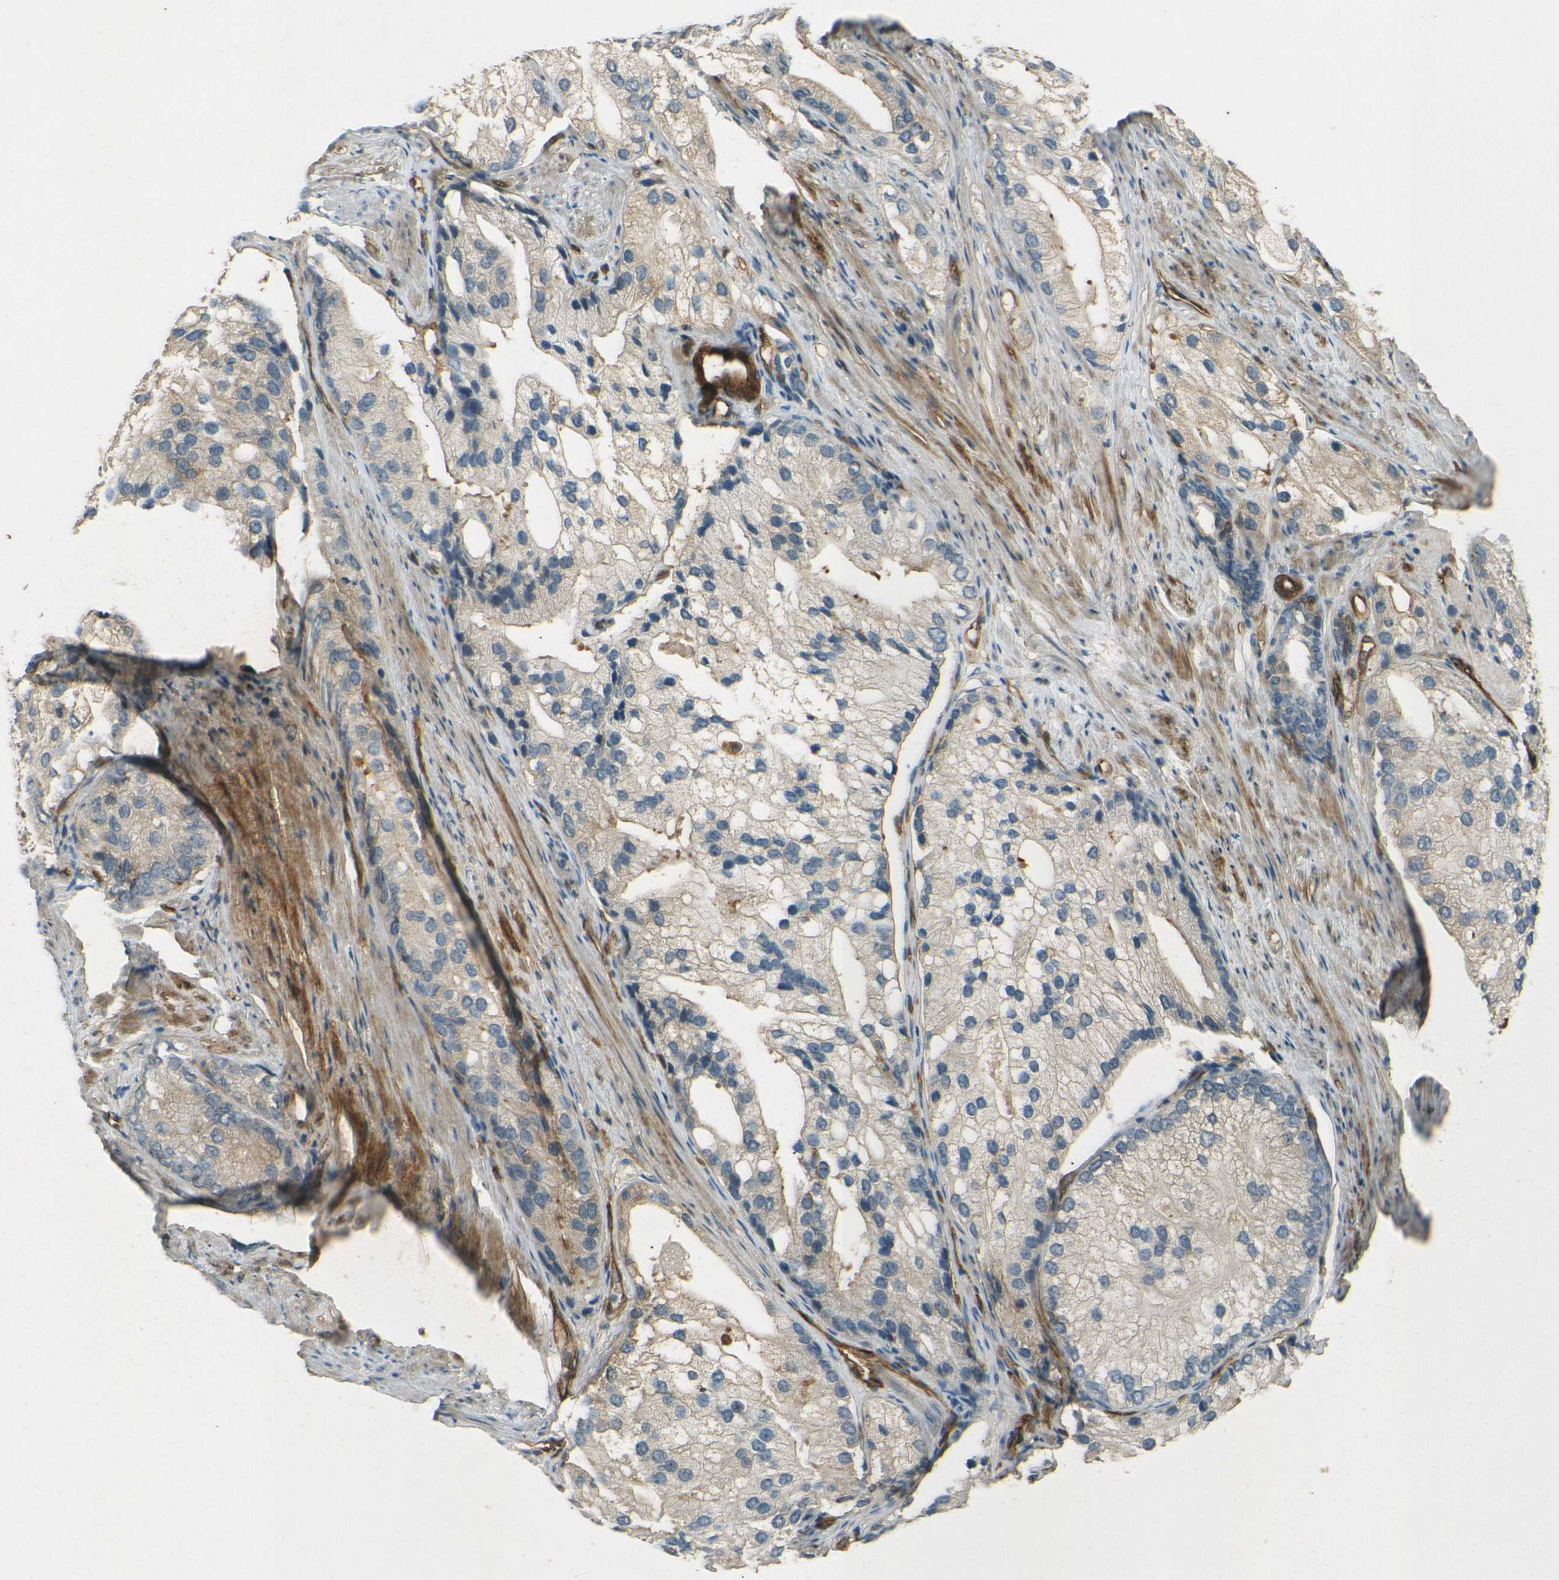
{"staining": {"intensity": "weak", "quantity": ">75%", "location": "cytoplasmic/membranous"}, "tissue": "prostate cancer", "cell_type": "Tumor cells", "image_type": "cancer", "snomed": [{"axis": "morphology", "description": "Adenocarcinoma, Low grade"}, {"axis": "topography", "description": "Prostate"}], "caption": "There is low levels of weak cytoplasmic/membranous staining in tumor cells of prostate adenocarcinoma (low-grade), as demonstrated by immunohistochemical staining (brown color).", "gene": "ENTPD1", "patient": {"sex": "male", "age": 69}}